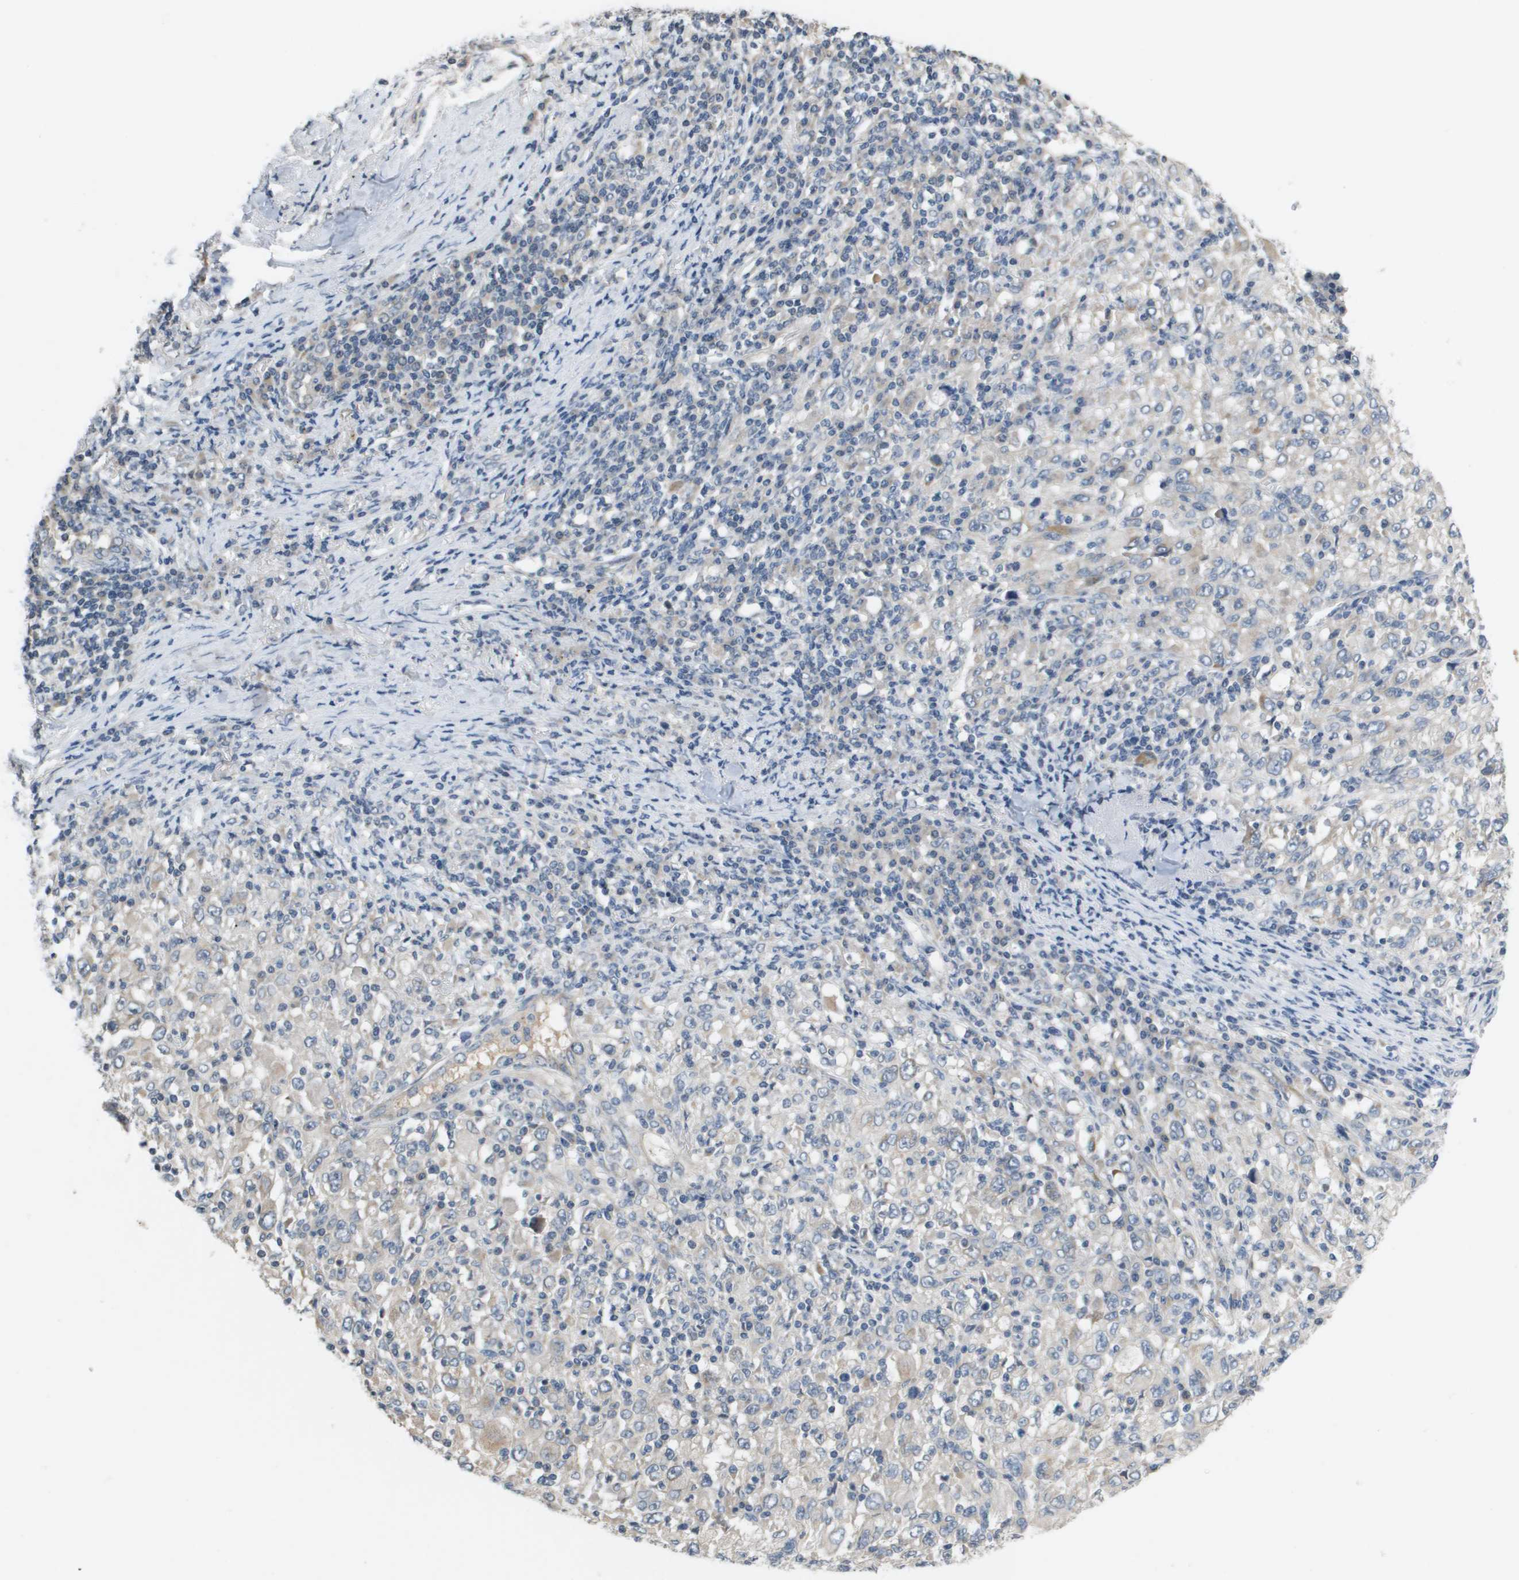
{"staining": {"intensity": "weak", "quantity": "<25%", "location": "cytoplasmic/membranous"}, "tissue": "melanoma", "cell_type": "Tumor cells", "image_type": "cancer", "snomed": [{"axis": "morphology", "description": "Malignant melanoma, Metastatic site"}, {"axis": "topography", "description": "Skin"}], "caption": "Histopathology image shows no protein positivity in tumor cells of melanoma tissue.", "gene": "CAPN11", "patient": {"sex": "female", "age": 56}}